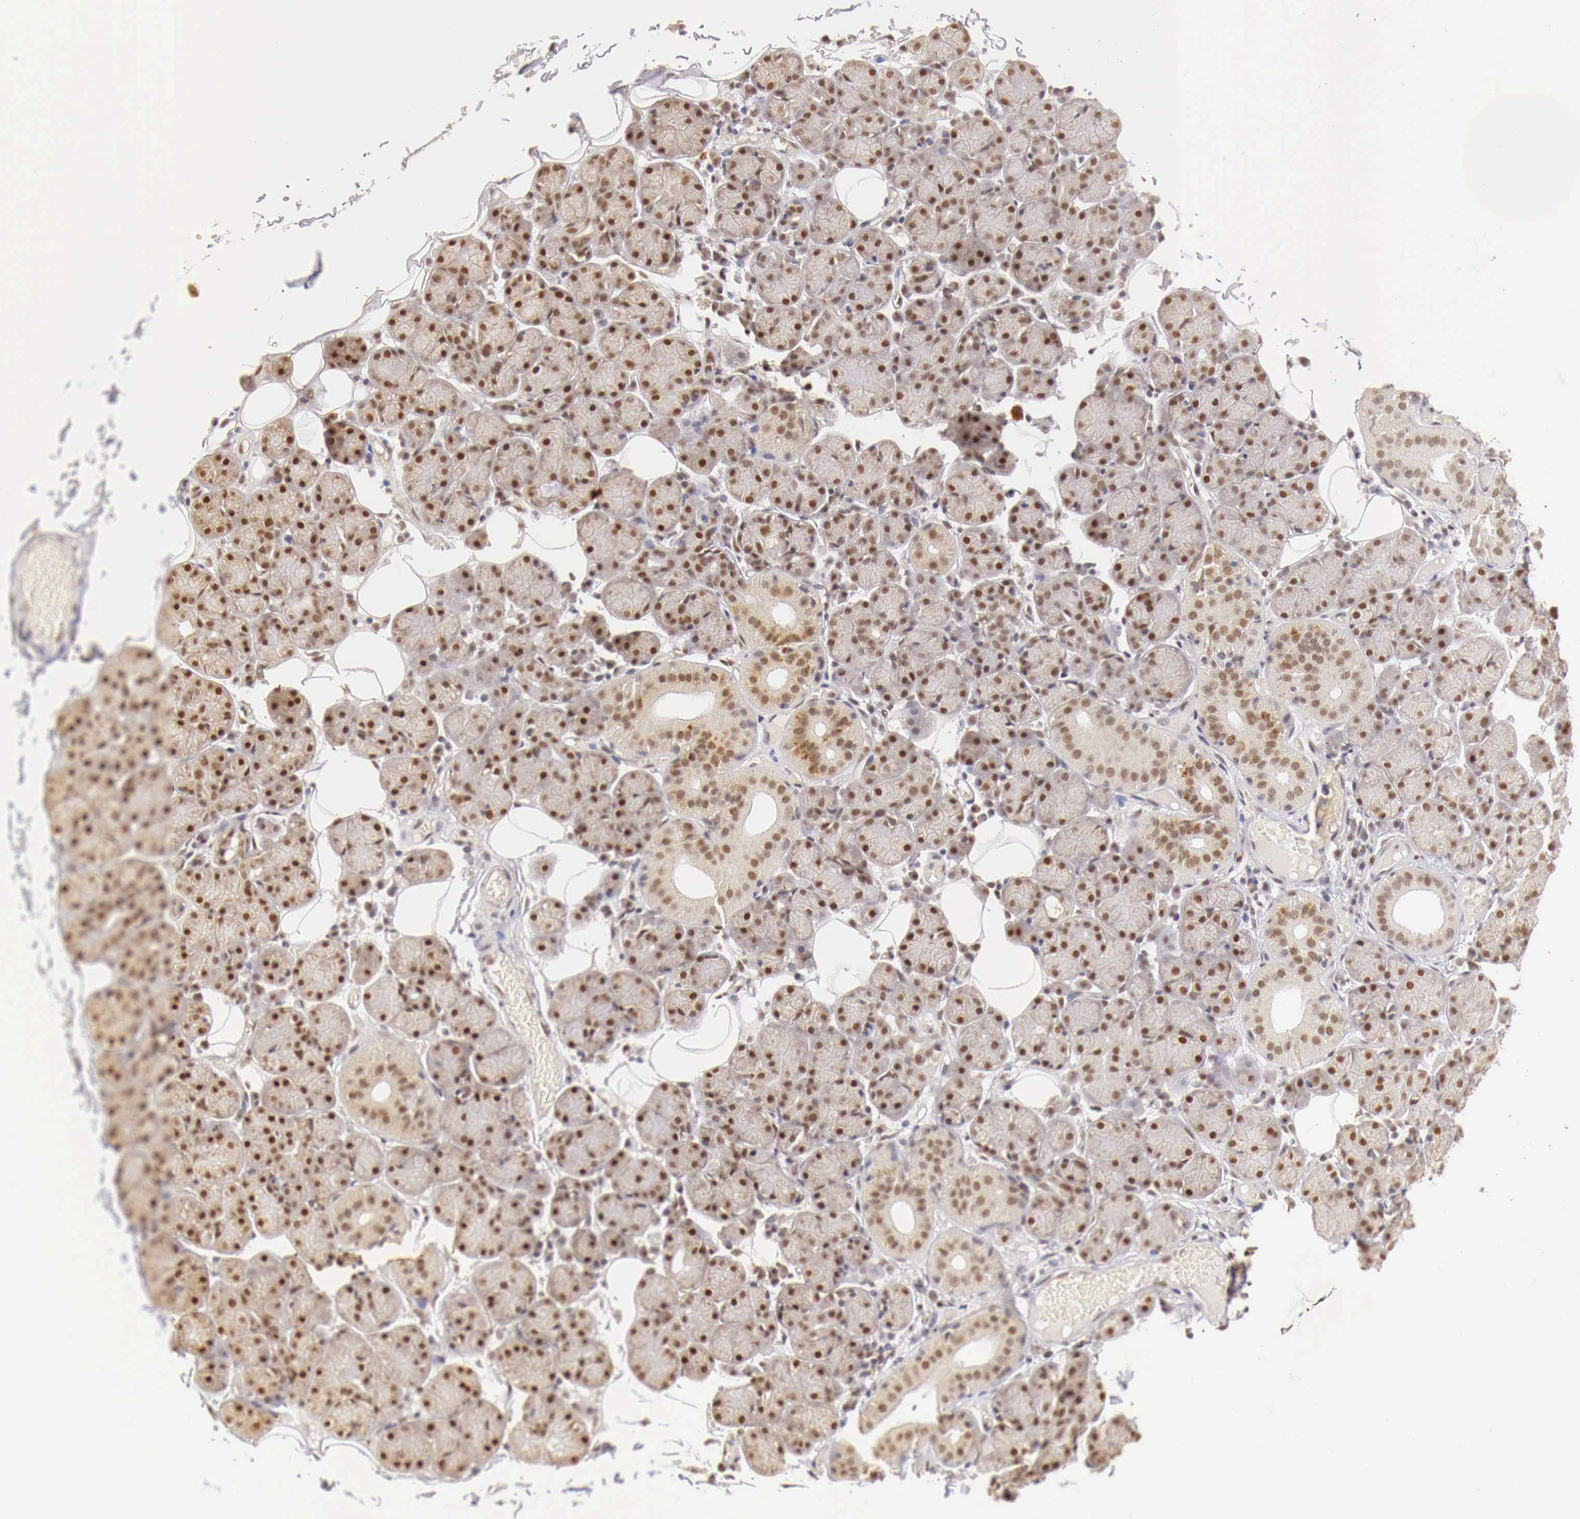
{"staining": {"intensity": "moderate", "quantity": ">75%", "location": "cytoplasmic/membranous,nuclear"}, "tissue": "salivary gland", "cell_type": "Glandular cells", "image_type": "normal", "snomed": [{"axis": "morphology", "description": "Normal tissue, NOS"}, {"axis": "topography", "description": "Salivary gland"}], "caption": "Protein analysis of unremarkable salivary gland displays moderate cytoplasmic/membranous,nuclear positivity in about >75% of glandular cells. (DAB IHC with brightfield microscopy, high magnification).", "gene": "GPKOW", "patient": {"sex": "male", "age": 54}}